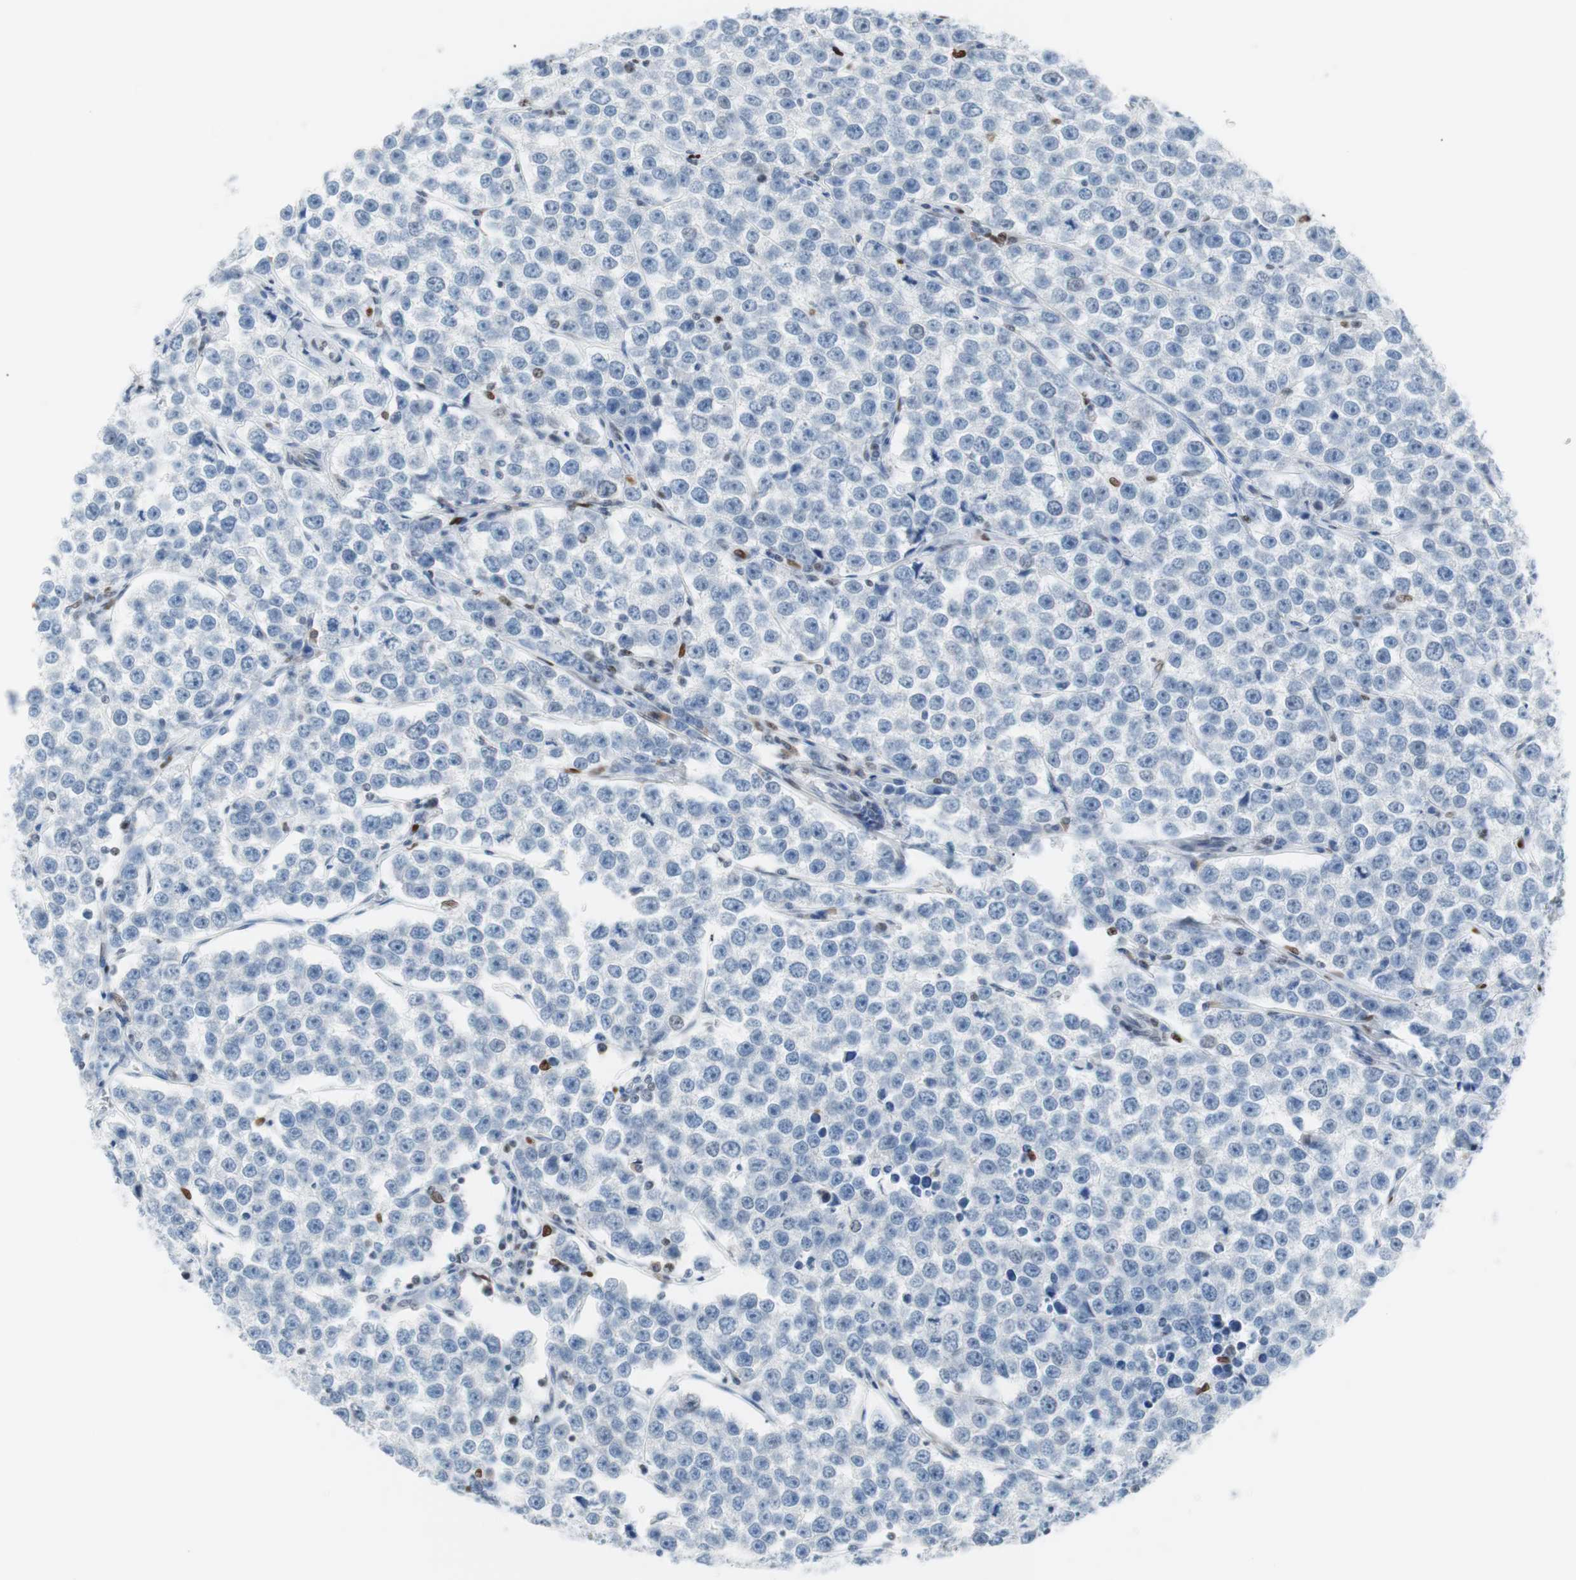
{"staining": {"intensity": "negative", "quantity": "none", "location": "none"}, "tissue": "testis cancer", "cell_type": "Tumor cells", "image_type": "cancer", "snomed": [{"axis": "morphology", "description": "Seminoma, NOS"}, {"axis": "morphology", "description": "Carcinoma, Embryonal, NOS"}, {"axis": "topography", "description": "Testis"}], "caption": "The histopathology image demonstrates no significant expression in tumor cells of testis seminoma.", "gene": "CEBPB", "patient": {"sex": "male", "age": 52}}